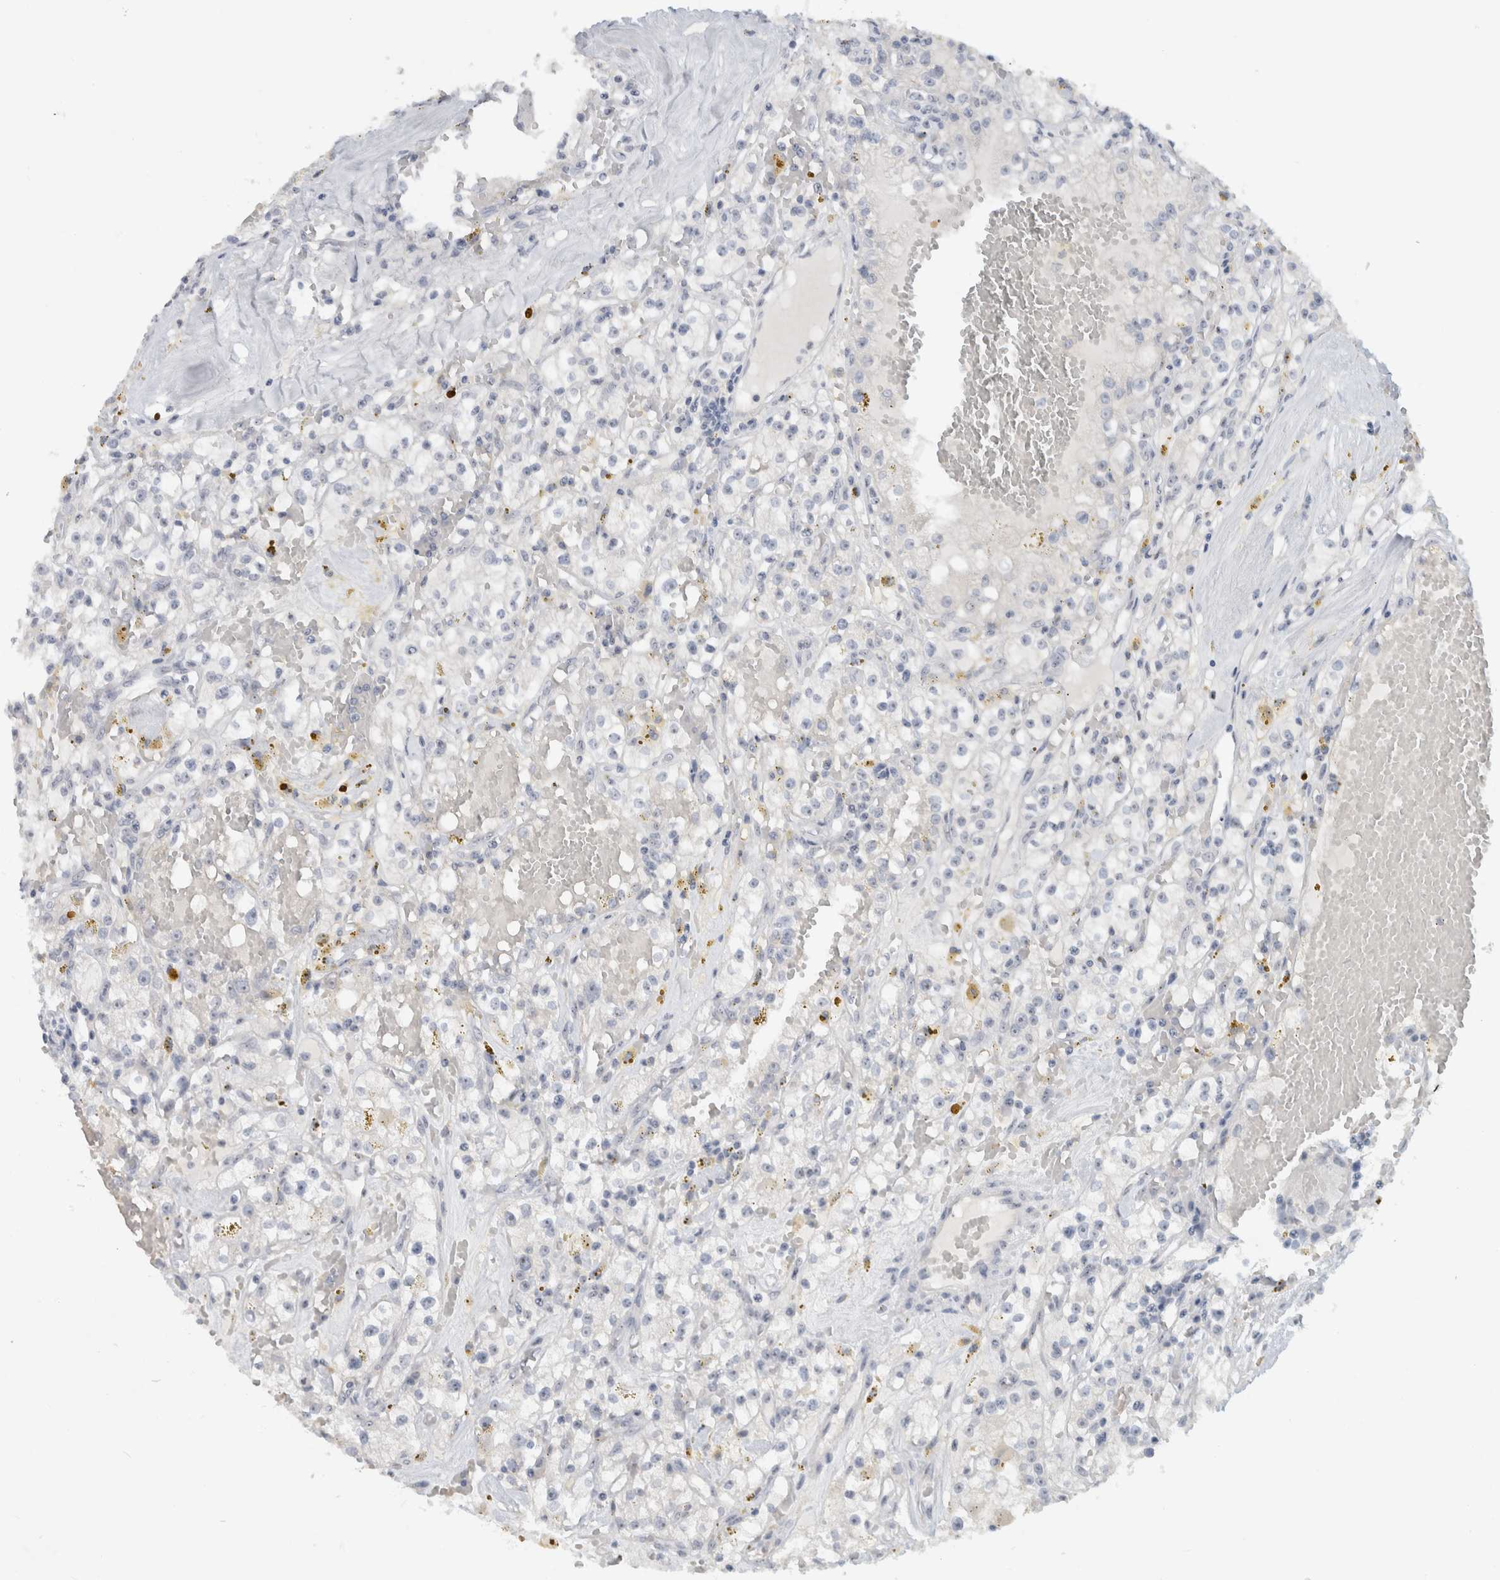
{"staining": {"intensity": "negative", "quantity": "none", "location": "none"}, "tissue": "renal cancer", "cell_type": "Tumor cells", "image_type": "cancer", "snomed": [{"axis": "morphology", "description": "Adenocarcinoma, NOS"}, {"axis": "topography", "description": "Kidney"}], "caption": "This is an IHC histopathology image of adenocarcinoma (renal). There is no staining in tumor cells.", "gene": "FMR1NB", "patient": {"sex": "male", "age": 56}}